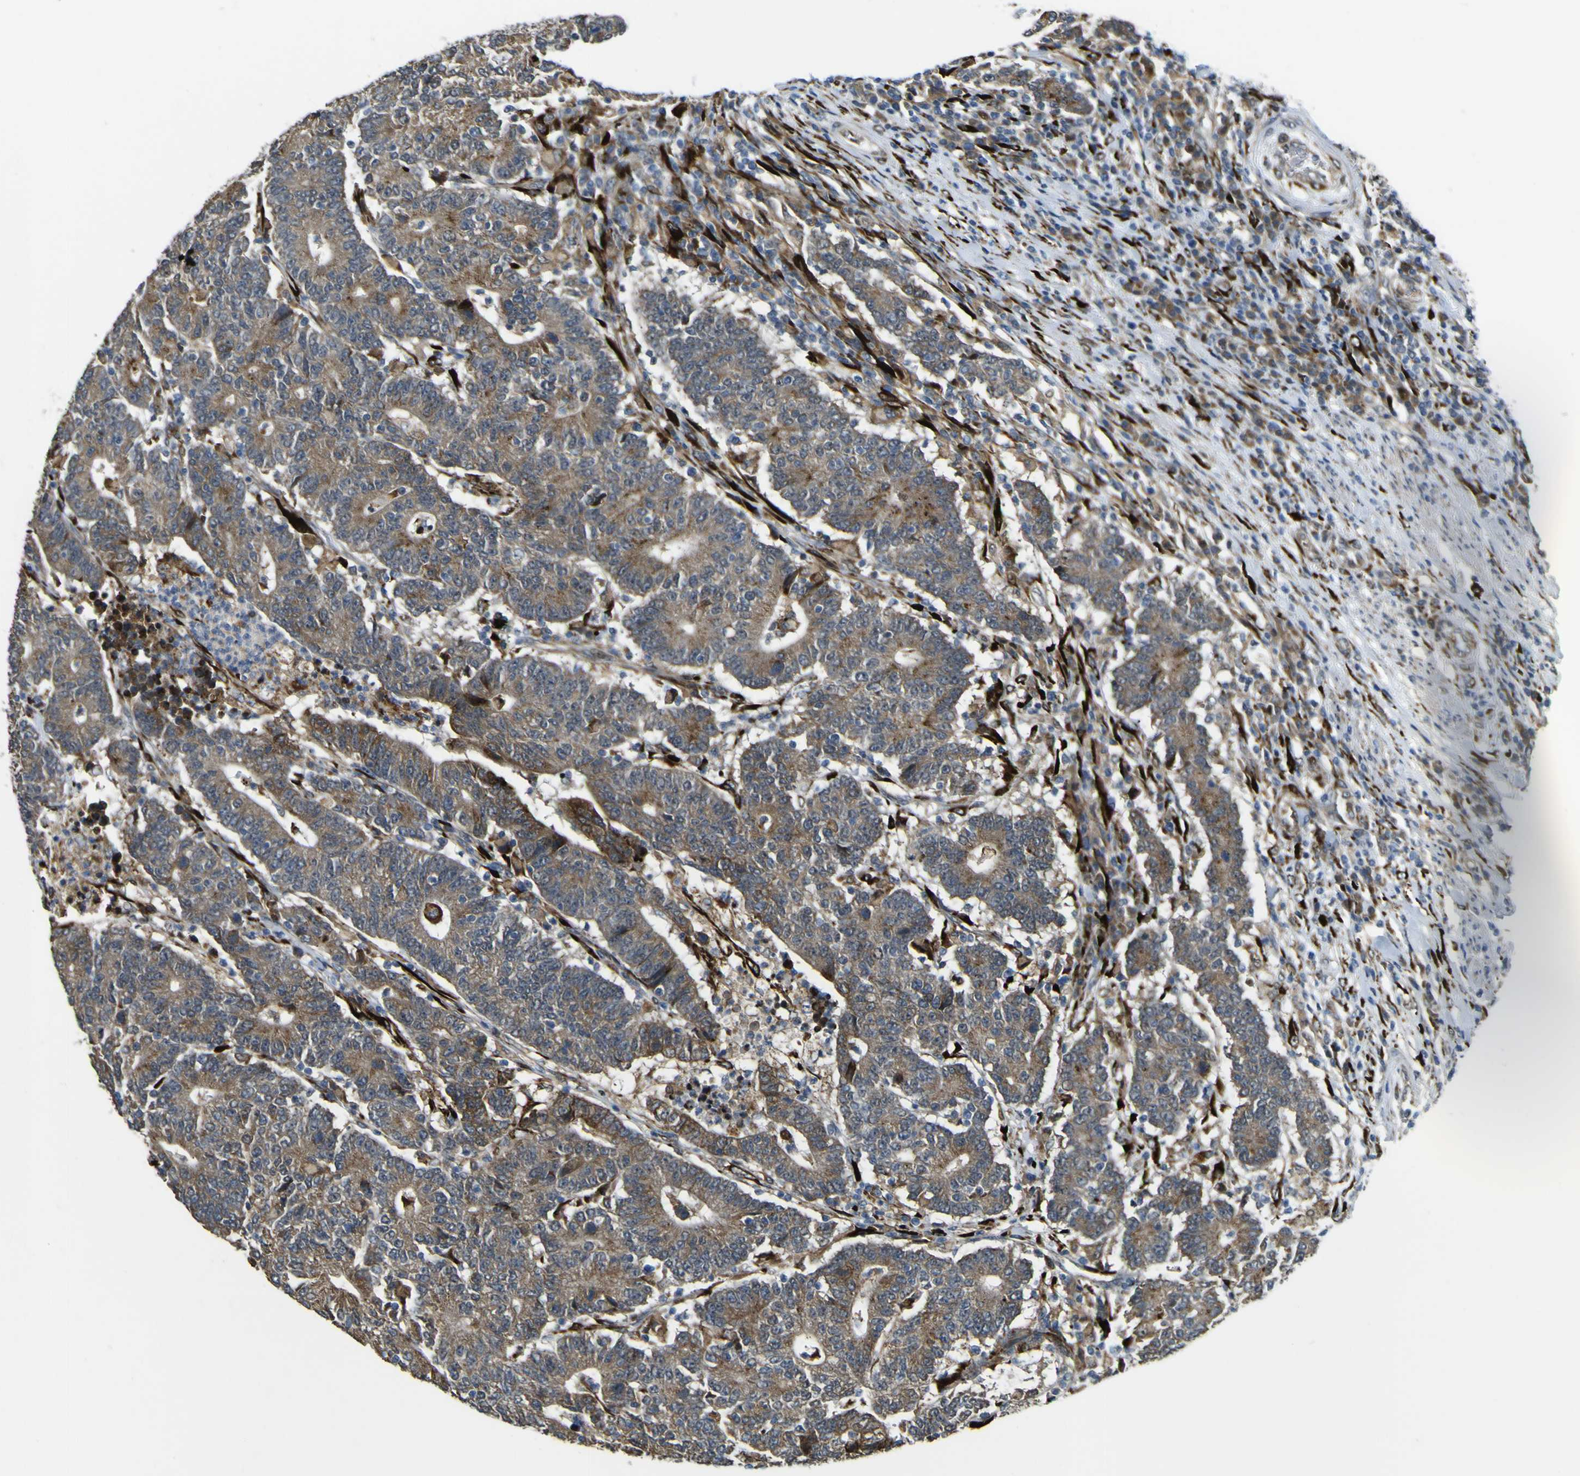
{"staining": {"intensity": "moderate", "quantity": ">75%", "location": "cytoplasmic/membranous"}, "tissue": "colorectal cancer", "cell_type": "Tumor cells", "image_type": "cancer", "snomed": [{"axis": "morphology", "description": "Normal tissue, NOS"}, {"axis": "morphology", "description": "Adenocarcinoma, NOS"}, {"axis": "topography", "description": "Colon"}], "caption": "Colorectal cancer (adenocarcinoma) stained with immunohistochemistry (IHC) exhibits moderate cytoplasmic/membranous staining in approximately >75% of tumor cells.", "gene": "LBHD1", "patient": {"sex": "female", "age": 75}}